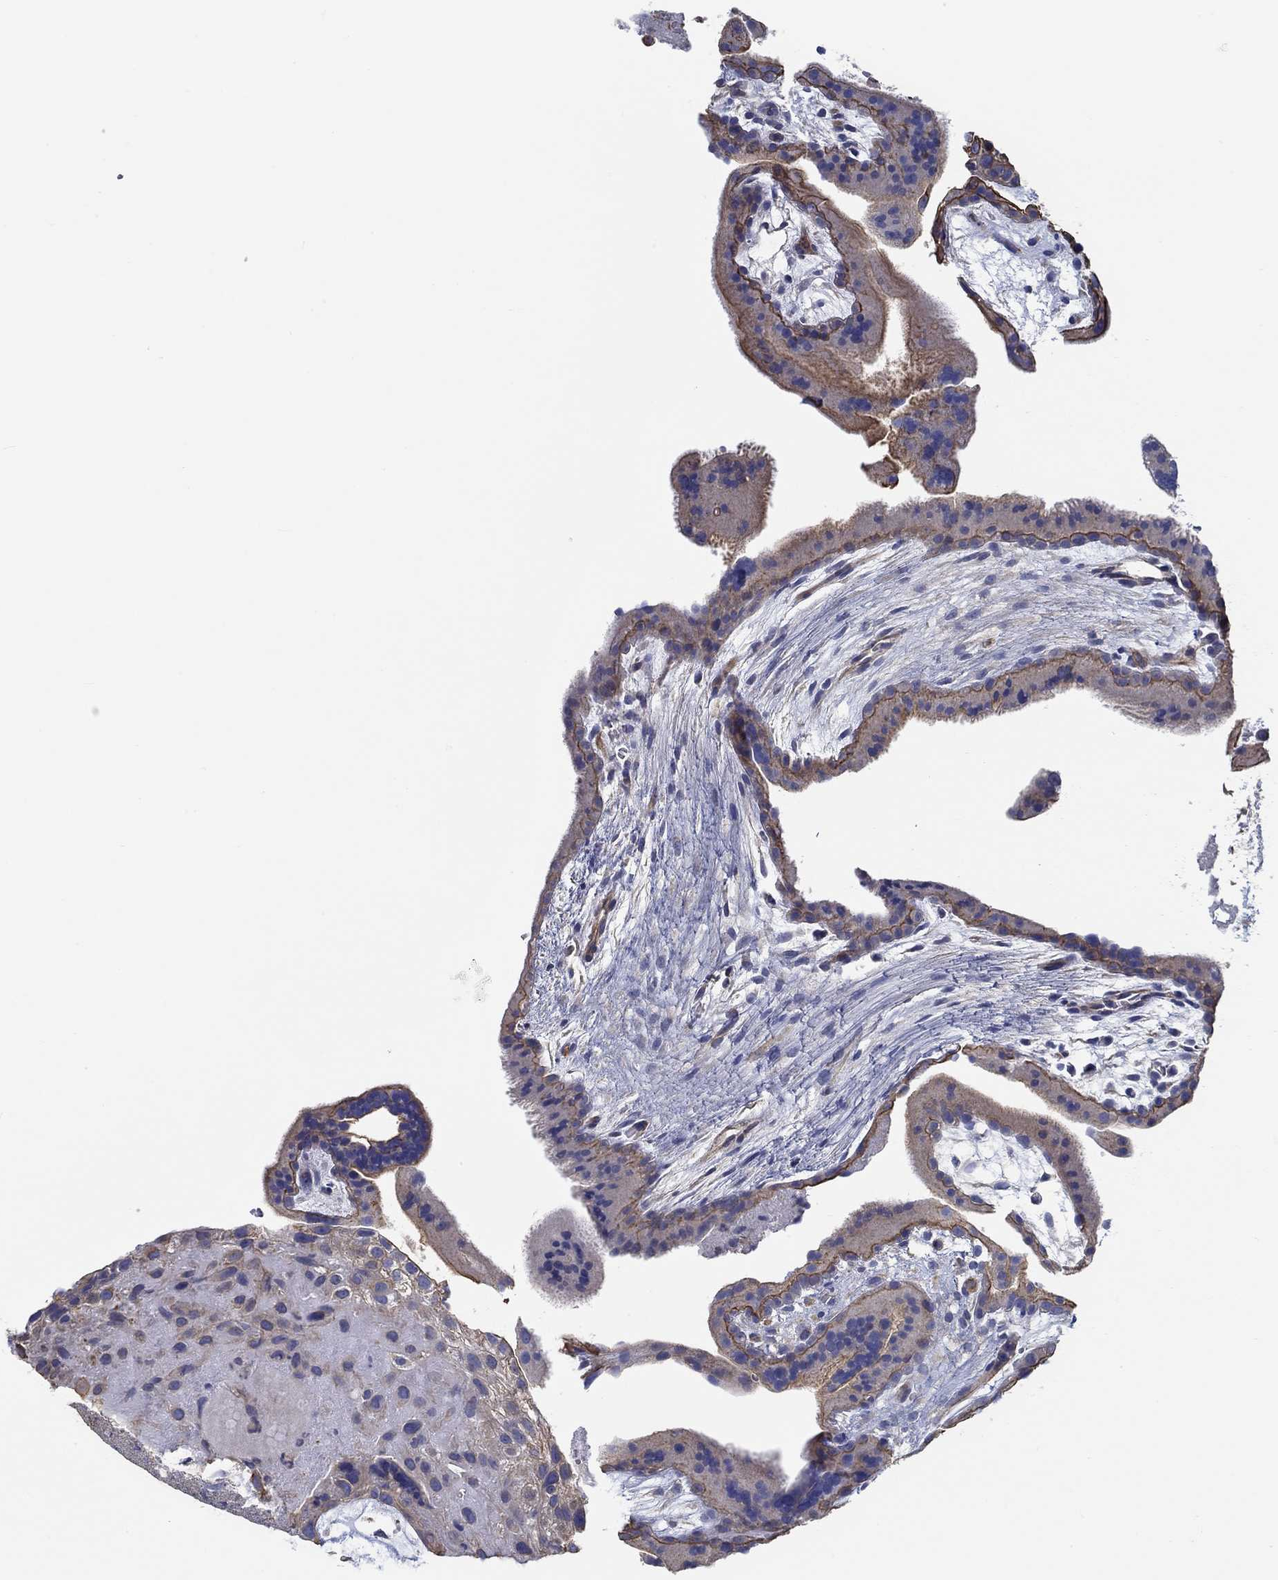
{"staining": {"intensity": "negative", "quantity": "none", "location": "none"}, "tissue": "placenta", "cell_type": "Decidual cells", "image_type": "normal", "snomed": [{"axis": "morphology", "description": "Normal tissue, NOS"}, {"axis": "topography", "description": "Placenta"}], "caption": "Protein analysis of benign placenta exhibits no significant staining in decidual cells. Nuclei are stained in blue.", "gene": "BBOF1", "patient": {"sex": "female", "age": 19}}